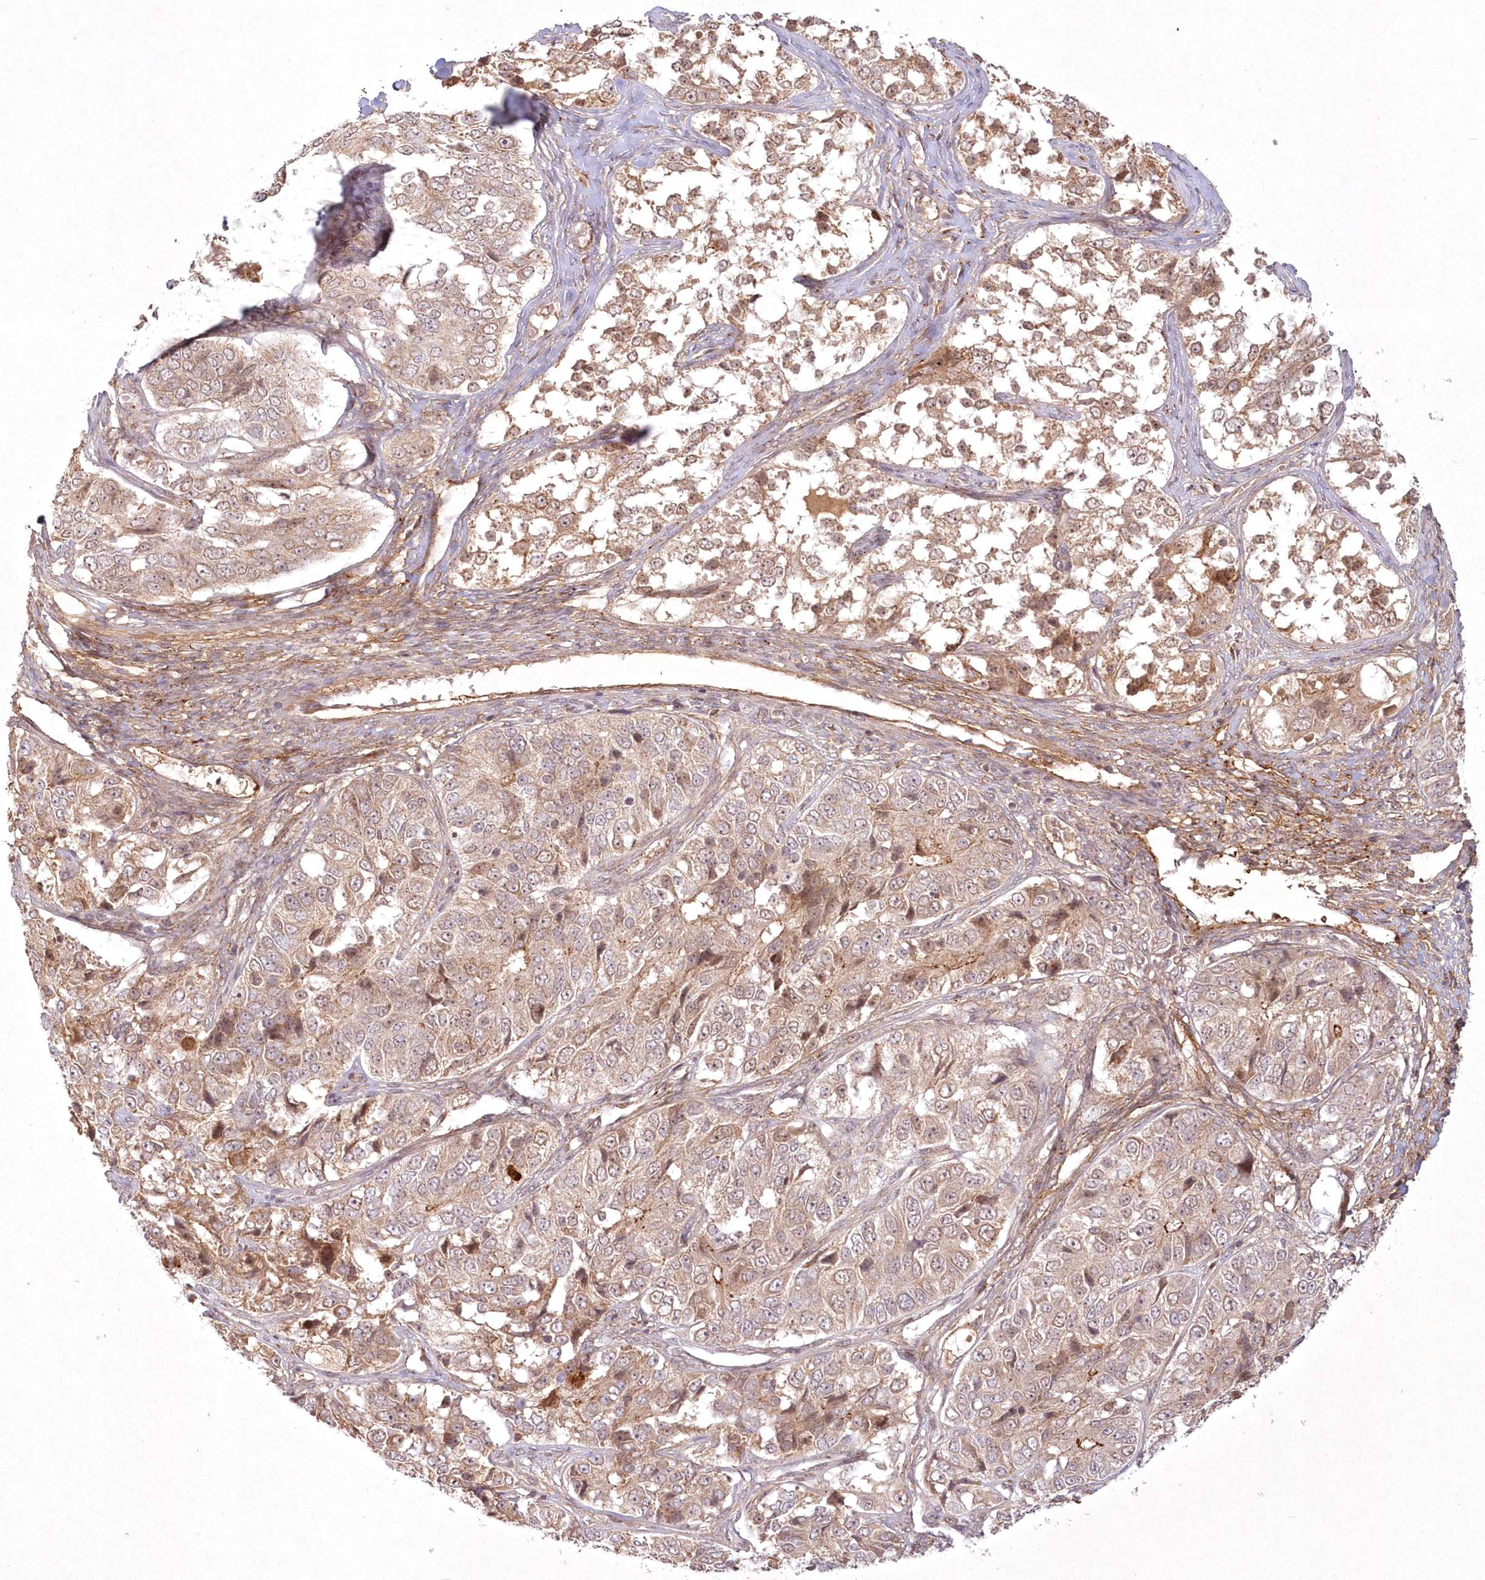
{"staining": {"intensity": "moderate", "quantity": "25%-75%", "location": "cytoplasmic/membranous"}, "tissue": "ovarian cancer", "cell_type": "Tumor cells", "image_type": "cancer", "snomed": [{"axis": "morphology", "description": "Carcinoma, endometroid"}, {"axis": "topography", "description": "Ovary"}], "caption": "Immunohistochemistry of human ovarian cancer (endometroid carcinoma) demonstrates medium levels of moderate cytoplasmic/membranous expression in about 25%-75% of tumor cells. Ihc stains the protein in brown and the nuclei are stained blue.", "gene": "TOGARAM2", "patient": {"sex": "female", "age": 51}}